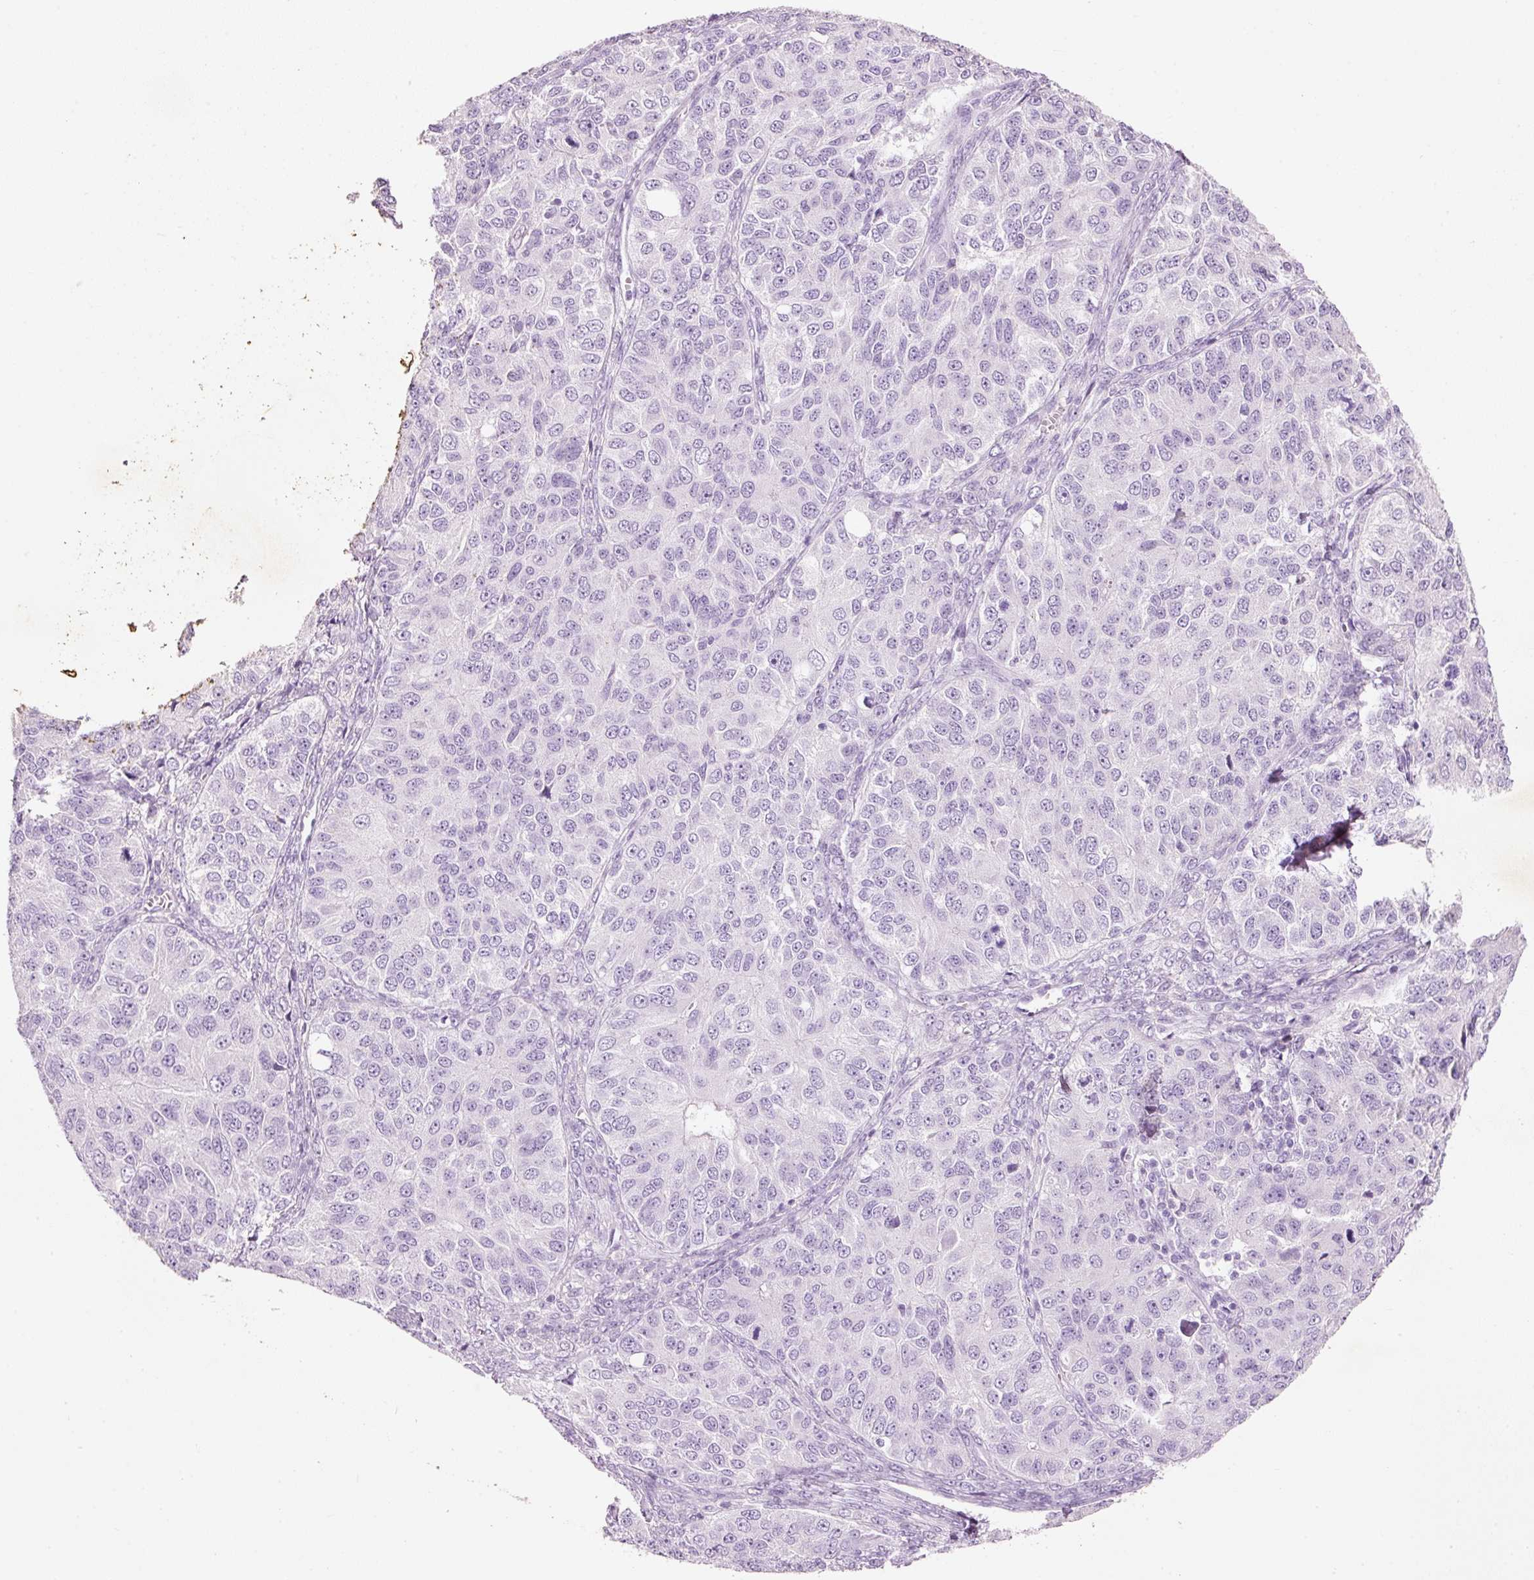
{"staining": {"intensity": "negative", "quantity": "none", "location": "none"}, "tissue": "ovarian cancer", "cell_type": "Tumor cells", "image_type": "cancer", "snomed": [{"axis": "morphology", "description": "Carcinoma, endometroid"}, {"axis": "topography", "description": "Ovary"}], "caption": "Image shows no significant protein positivity in tumor cells of ovarian endometroid carcinoma.", "gene": "MFAP4", "patient": {"sex": "female", "age": 51}}